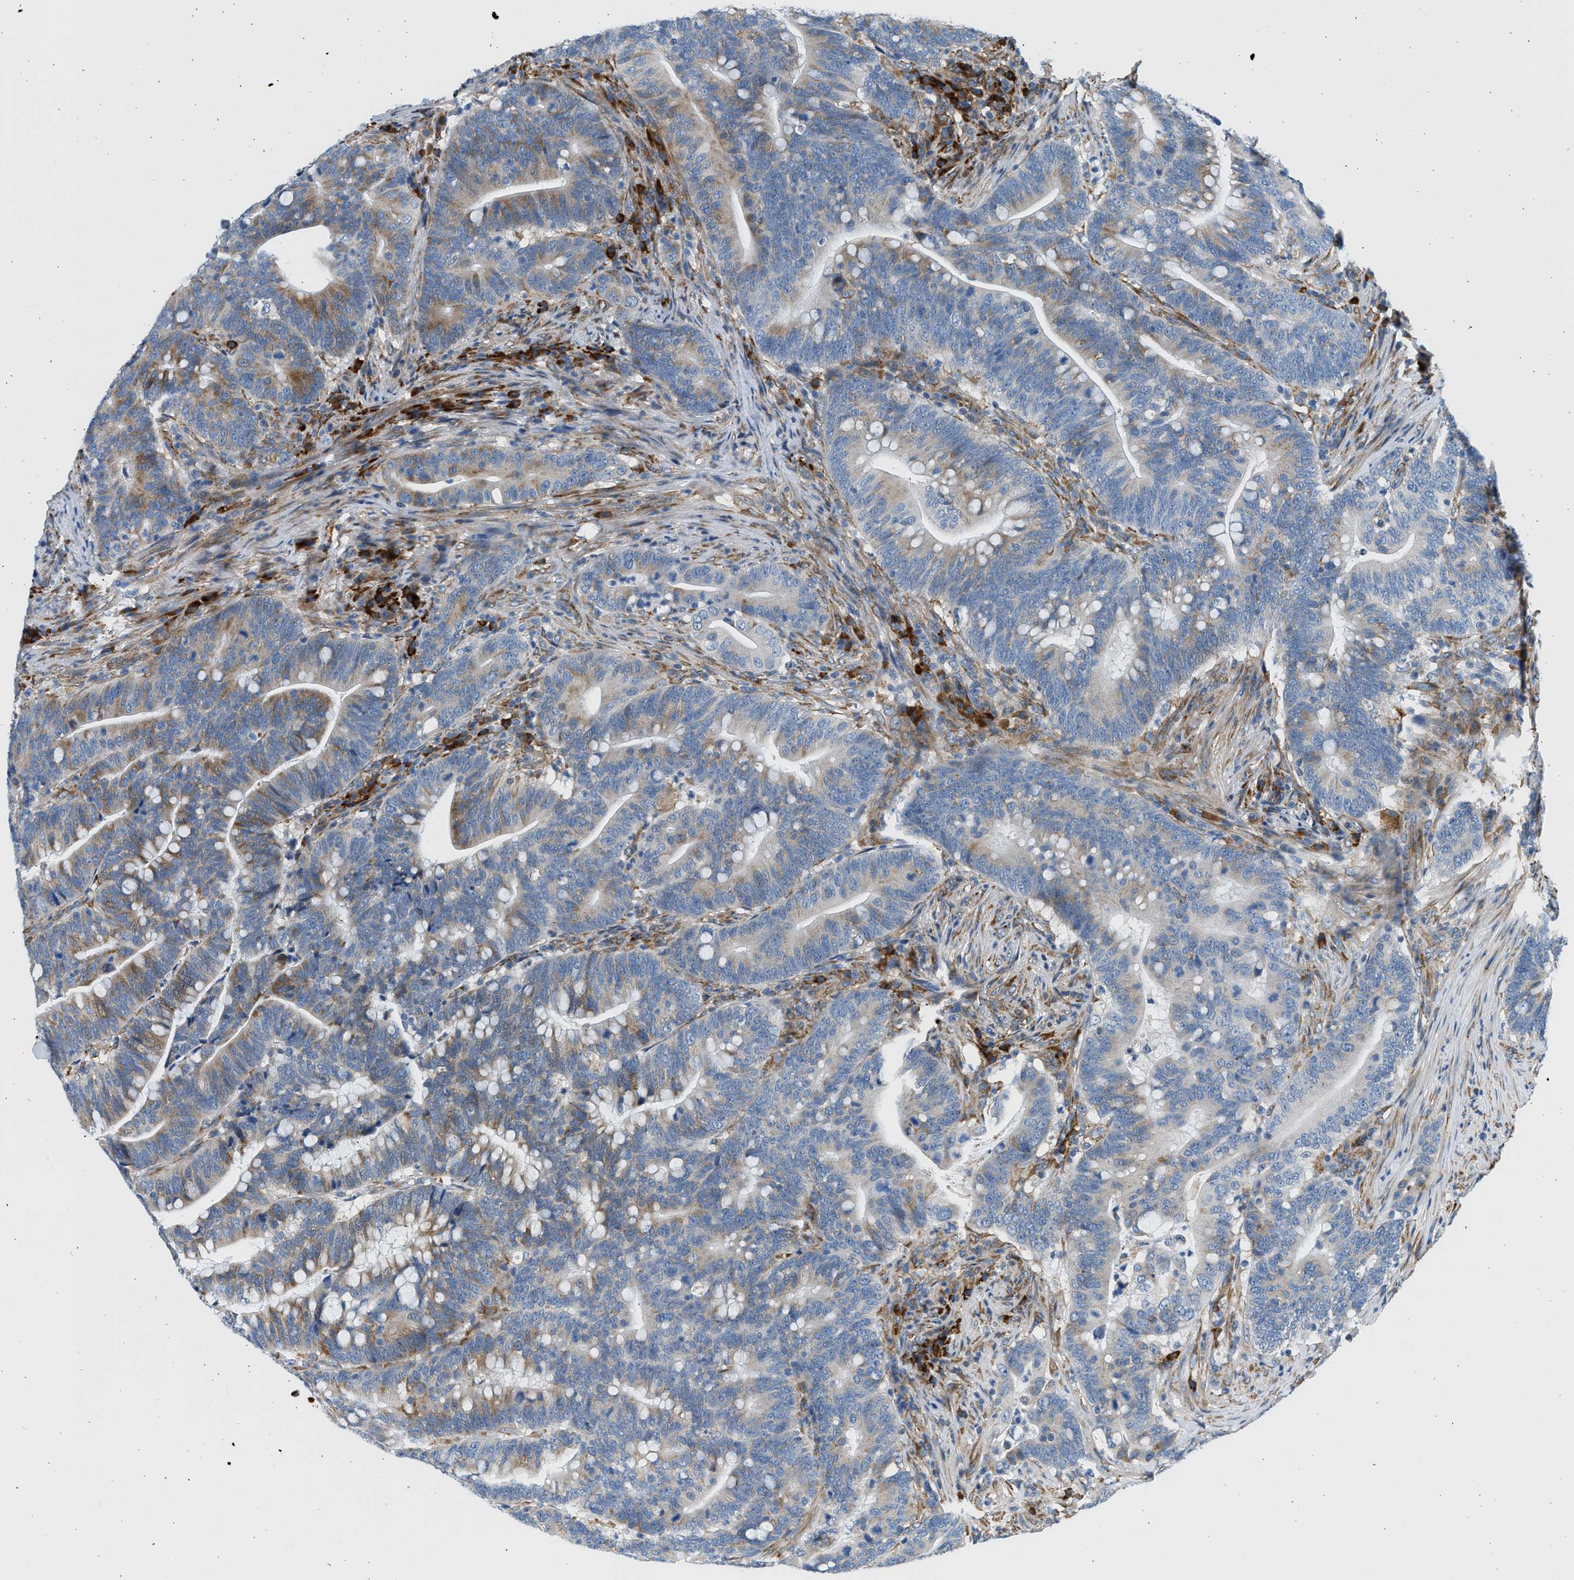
{"staining": {"intensity": "moderate", "quantity": "25%-75%", "location": "cytoplasmic/membranous"}, "tissue": "colorectal cancer", "cell_type": "Tumor cells", "image_type": "cancer", "snomed": [{"axis": "morphology", "description": "Normal tissue, NOS"}, {"axis": "morphology", "description": "Adenocarcinoma, NOS"}, {"axis": "topography", "description": "Colon"}], "caption": "High-power microscopy captured an immunohistochemistry image of adenocarcinoma (colorectal), revealing moderate cytoplasmic/membranous staining in about 25%-75% of tumor cells. The protein is stained brown, and the nuclei are stained in blue (DAB IHC with brightfield microscopy, high magnification).", "gene": "CNTN6", "patient": {"sex": "female", "age": 66}}